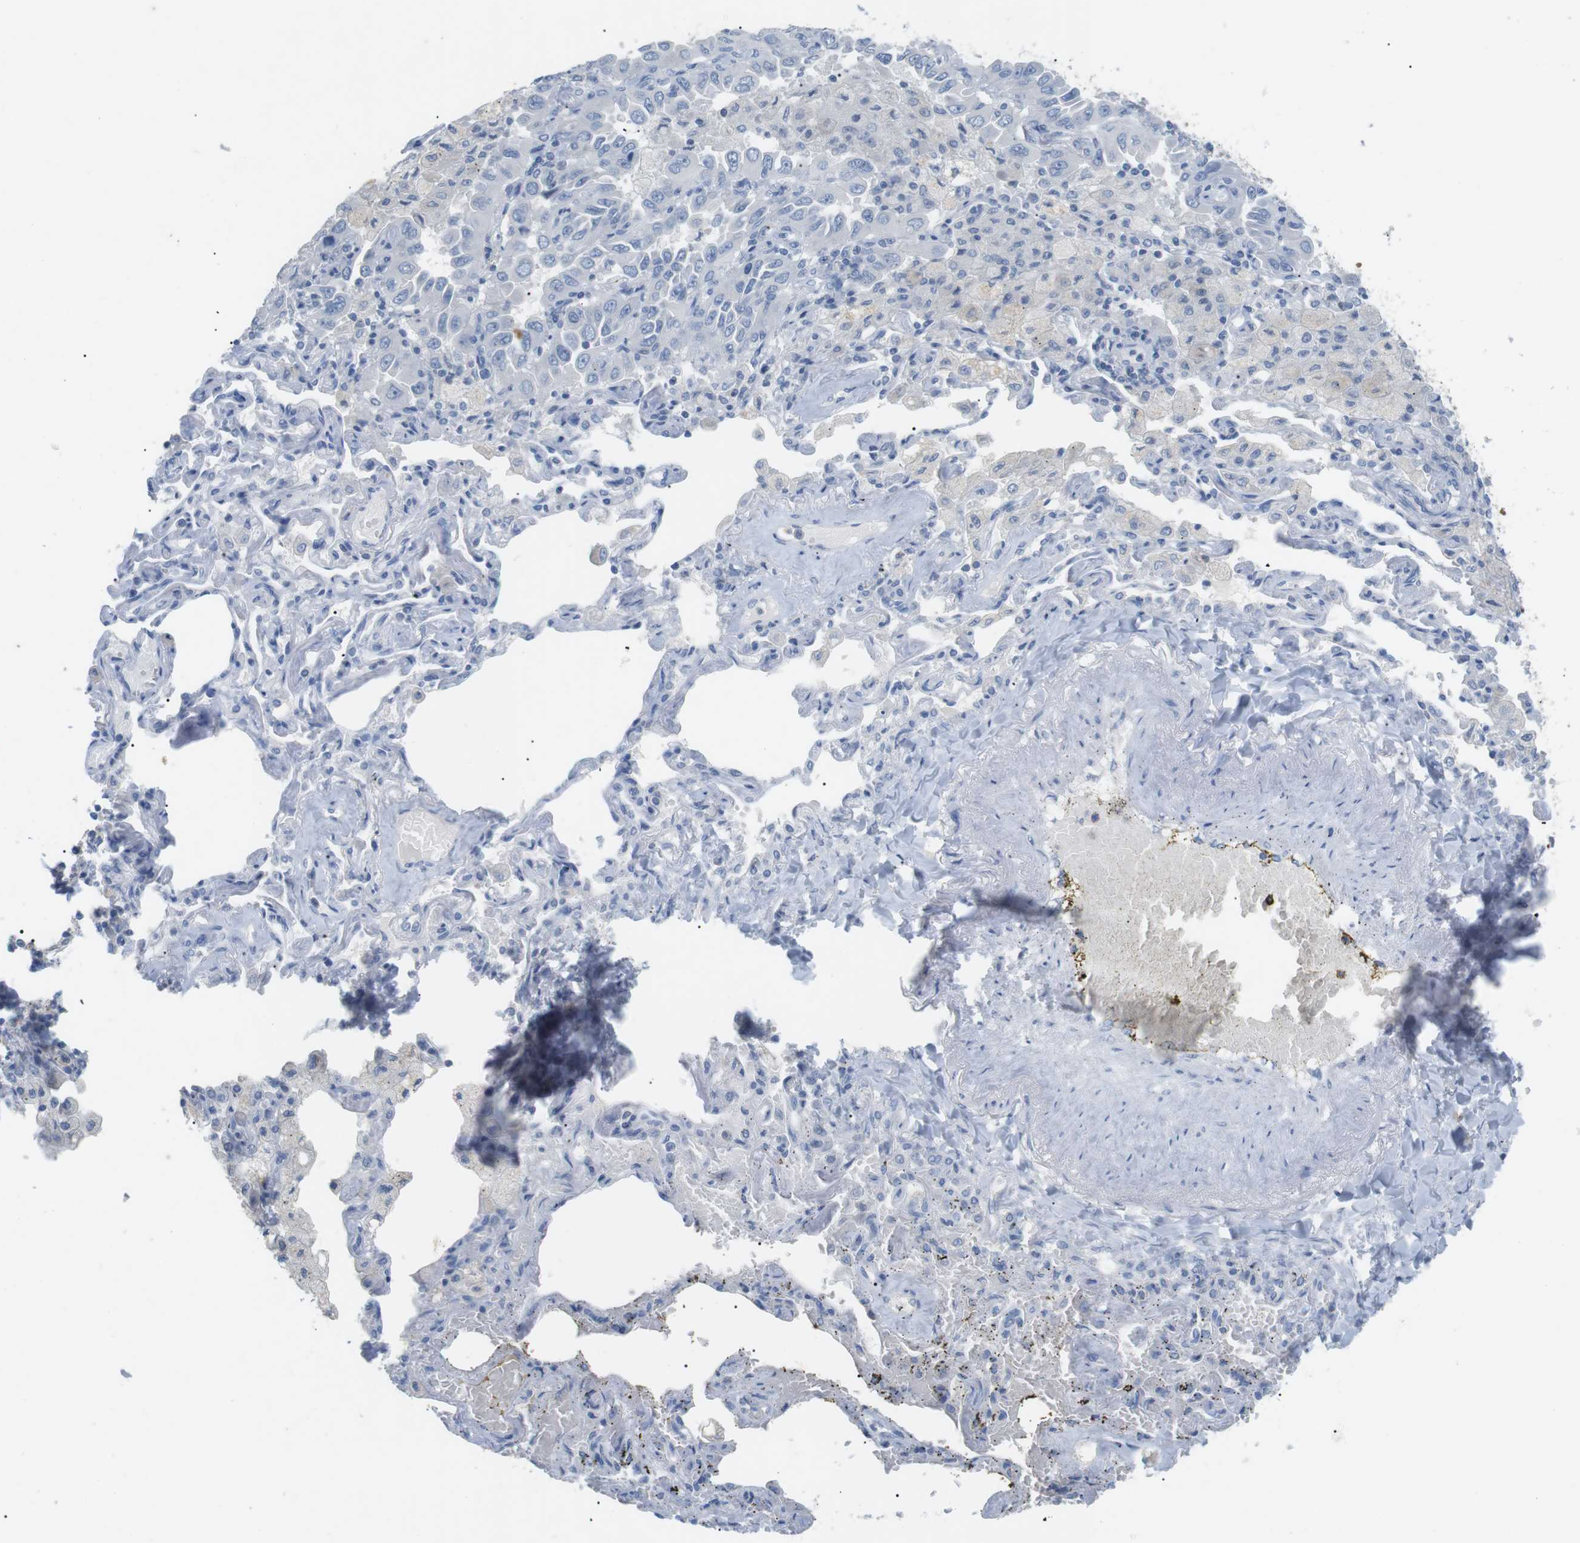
{"staining": {"intensity": "negative", "quantity": "none", "location": "none"}, "tissue": "lung cancer", "cell_type": "Tumor cells", "image_type": "cancer", "snomed": [{"axis": "morphology", "description": "Adenocarcinoma, NOS"}, {"axis": "topography", "description": "Lung"}], "caption": "Photomicrograph shows no protein staining in tumor cells of lung adenocarcinoma tissue.", "gene": "HBG2", "patient": {"sex": "male", "age": 64}}